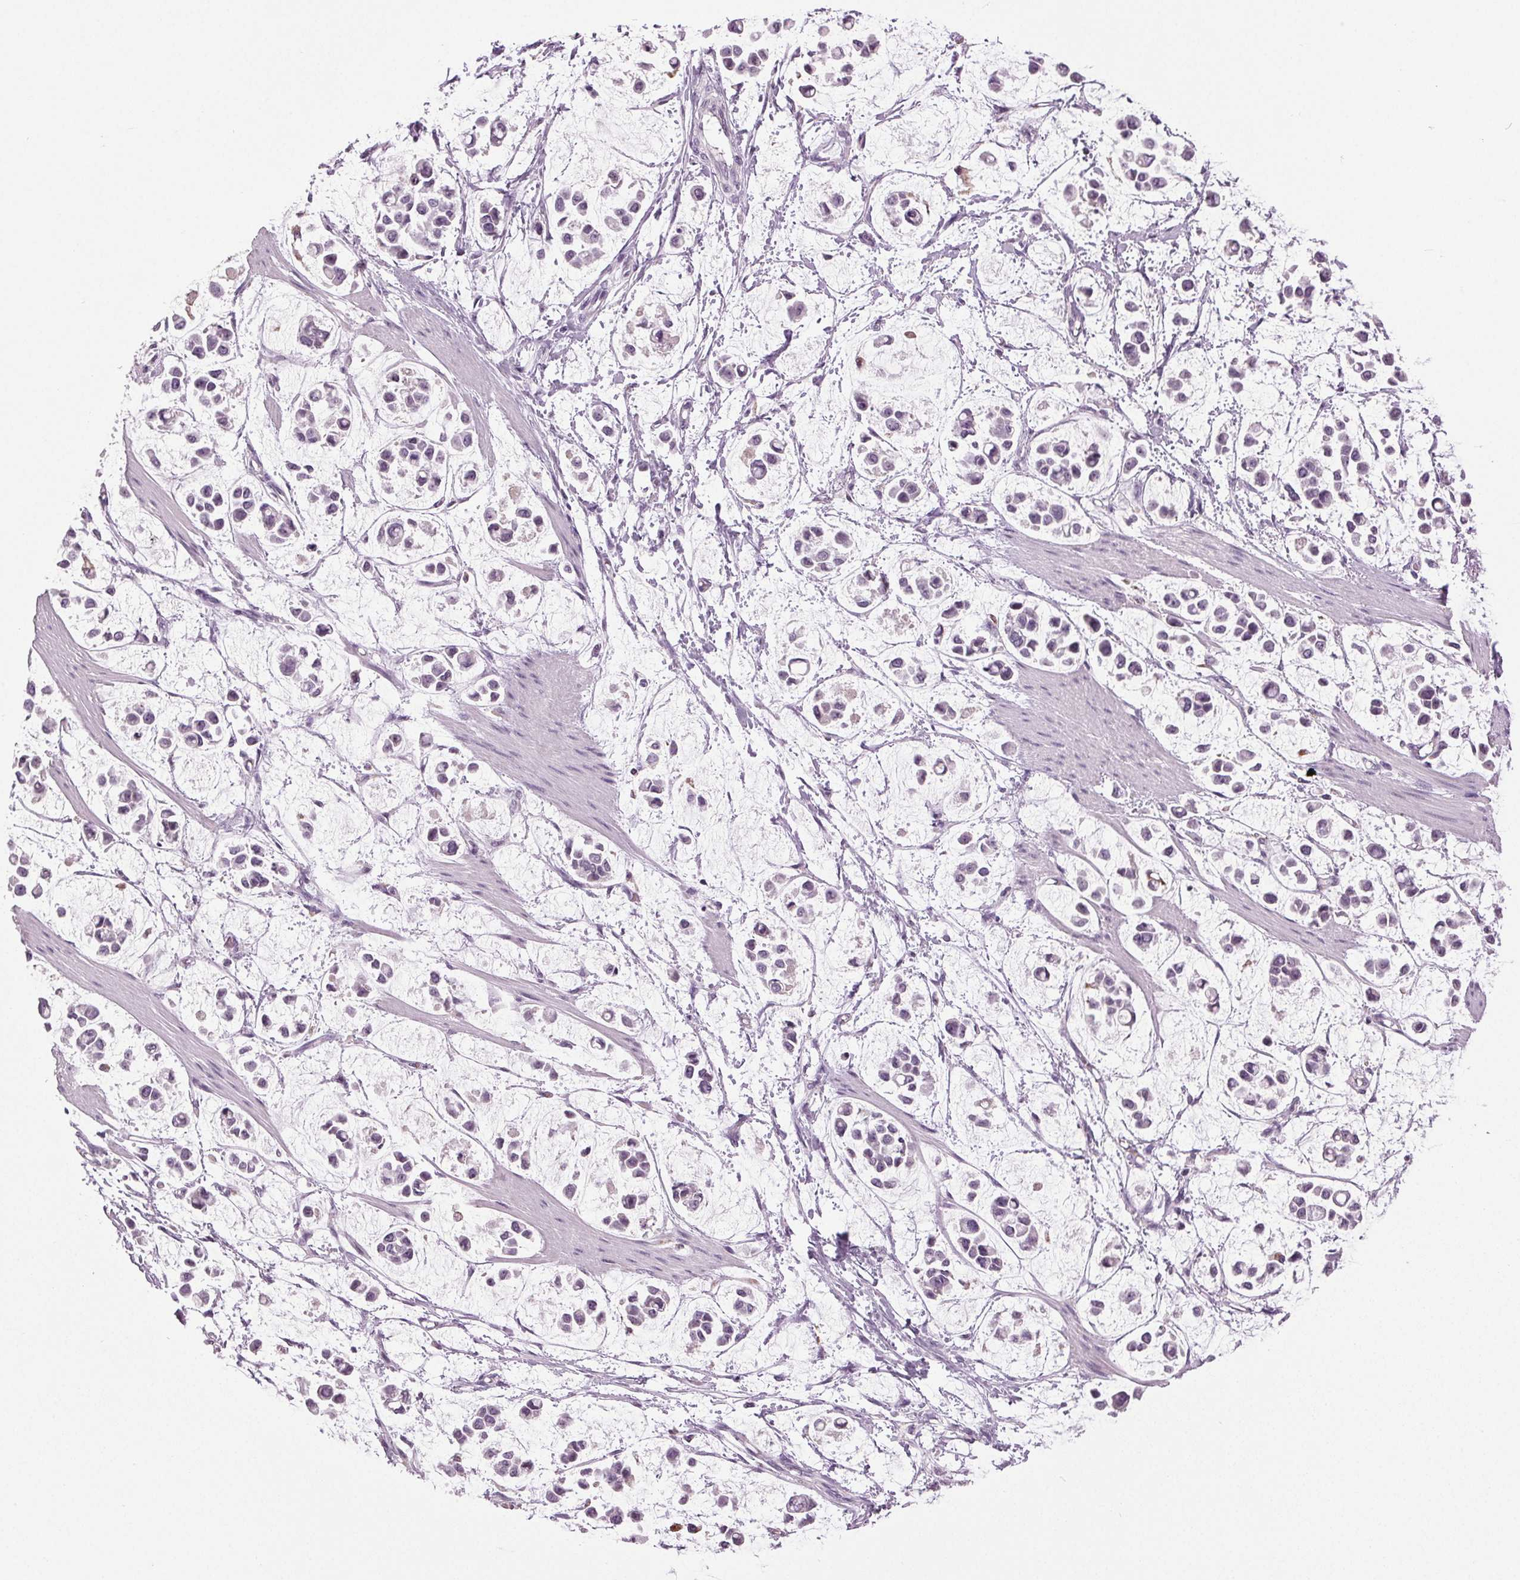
{"staining": {"intensity": "negative", "quantity": "none", "location": "none"}, "tissue": "stomach cancer", "cell_type": "Tumor cells", "image_type": "cancer", "snomed": [{"axis": "morphology", "description": "Adenocarcinoma, NOS"}, {"axis": "topography", "description": "Stomach"}], "caption": "Tumor cells show no significant positivity in stomach cancer.", "gene": "DNAH12", "patient": {"sex": "male", "age": 82}}